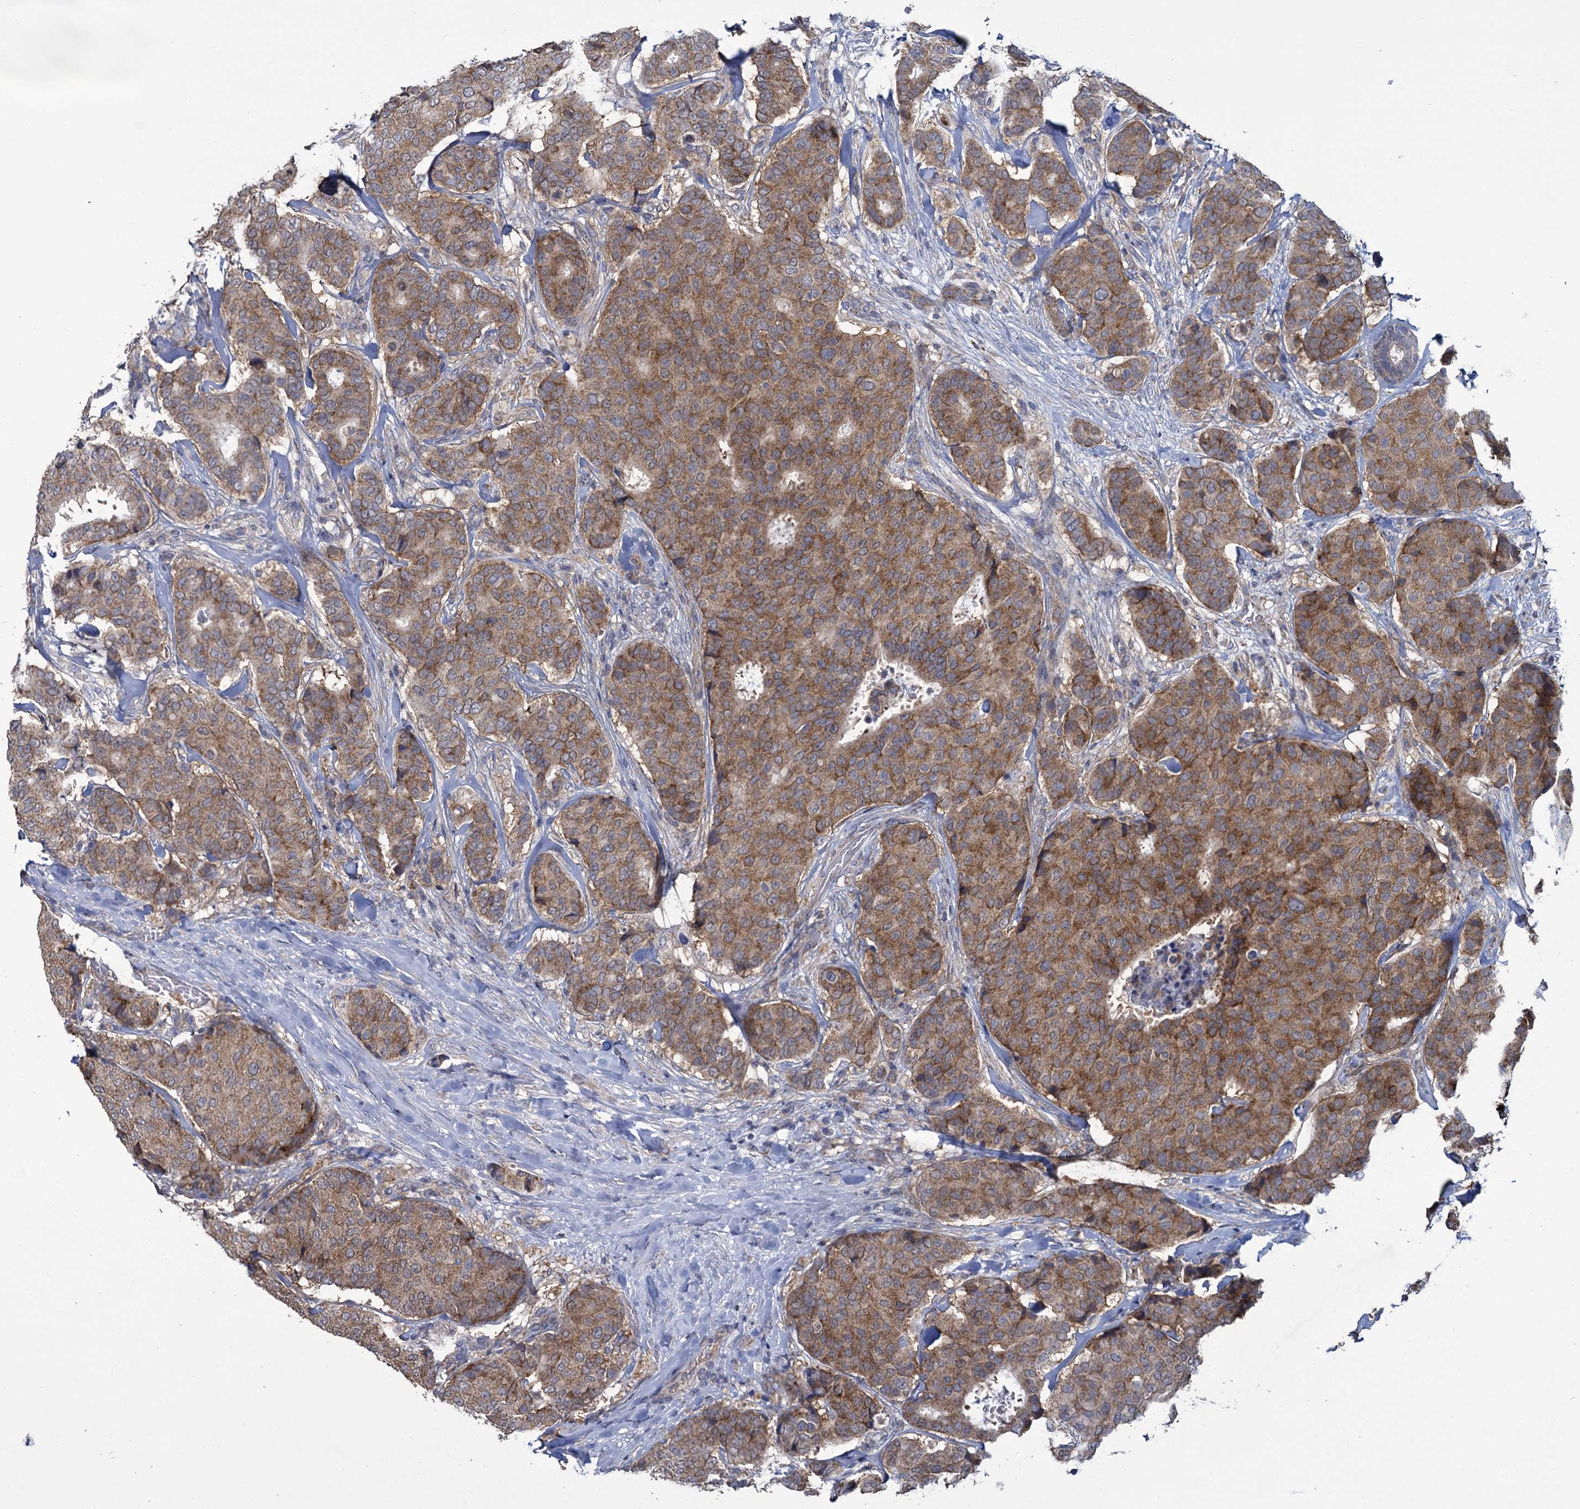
{"staining": {"intensity": "moderate", "quantity": ">75%", "location": "cytoplasmic/membranous"}, "tissue": "breast cancer", "cell_type": "Tumor cells", "image_type": "cancer", "snomed": [{"axis": "morphology", "description": "Duct carcinoma"}, {"axis": "topography", "description": "Breast"}], "caption": "Invasive ductal carcinoma (breast) was stained to show a protein in brown. There is medium levels of moderate cytoplasmic/membranous expression in about >75% of tumor cells.", "gene": "GSTM2", "patient": {"sex": "female", "age": 75}}